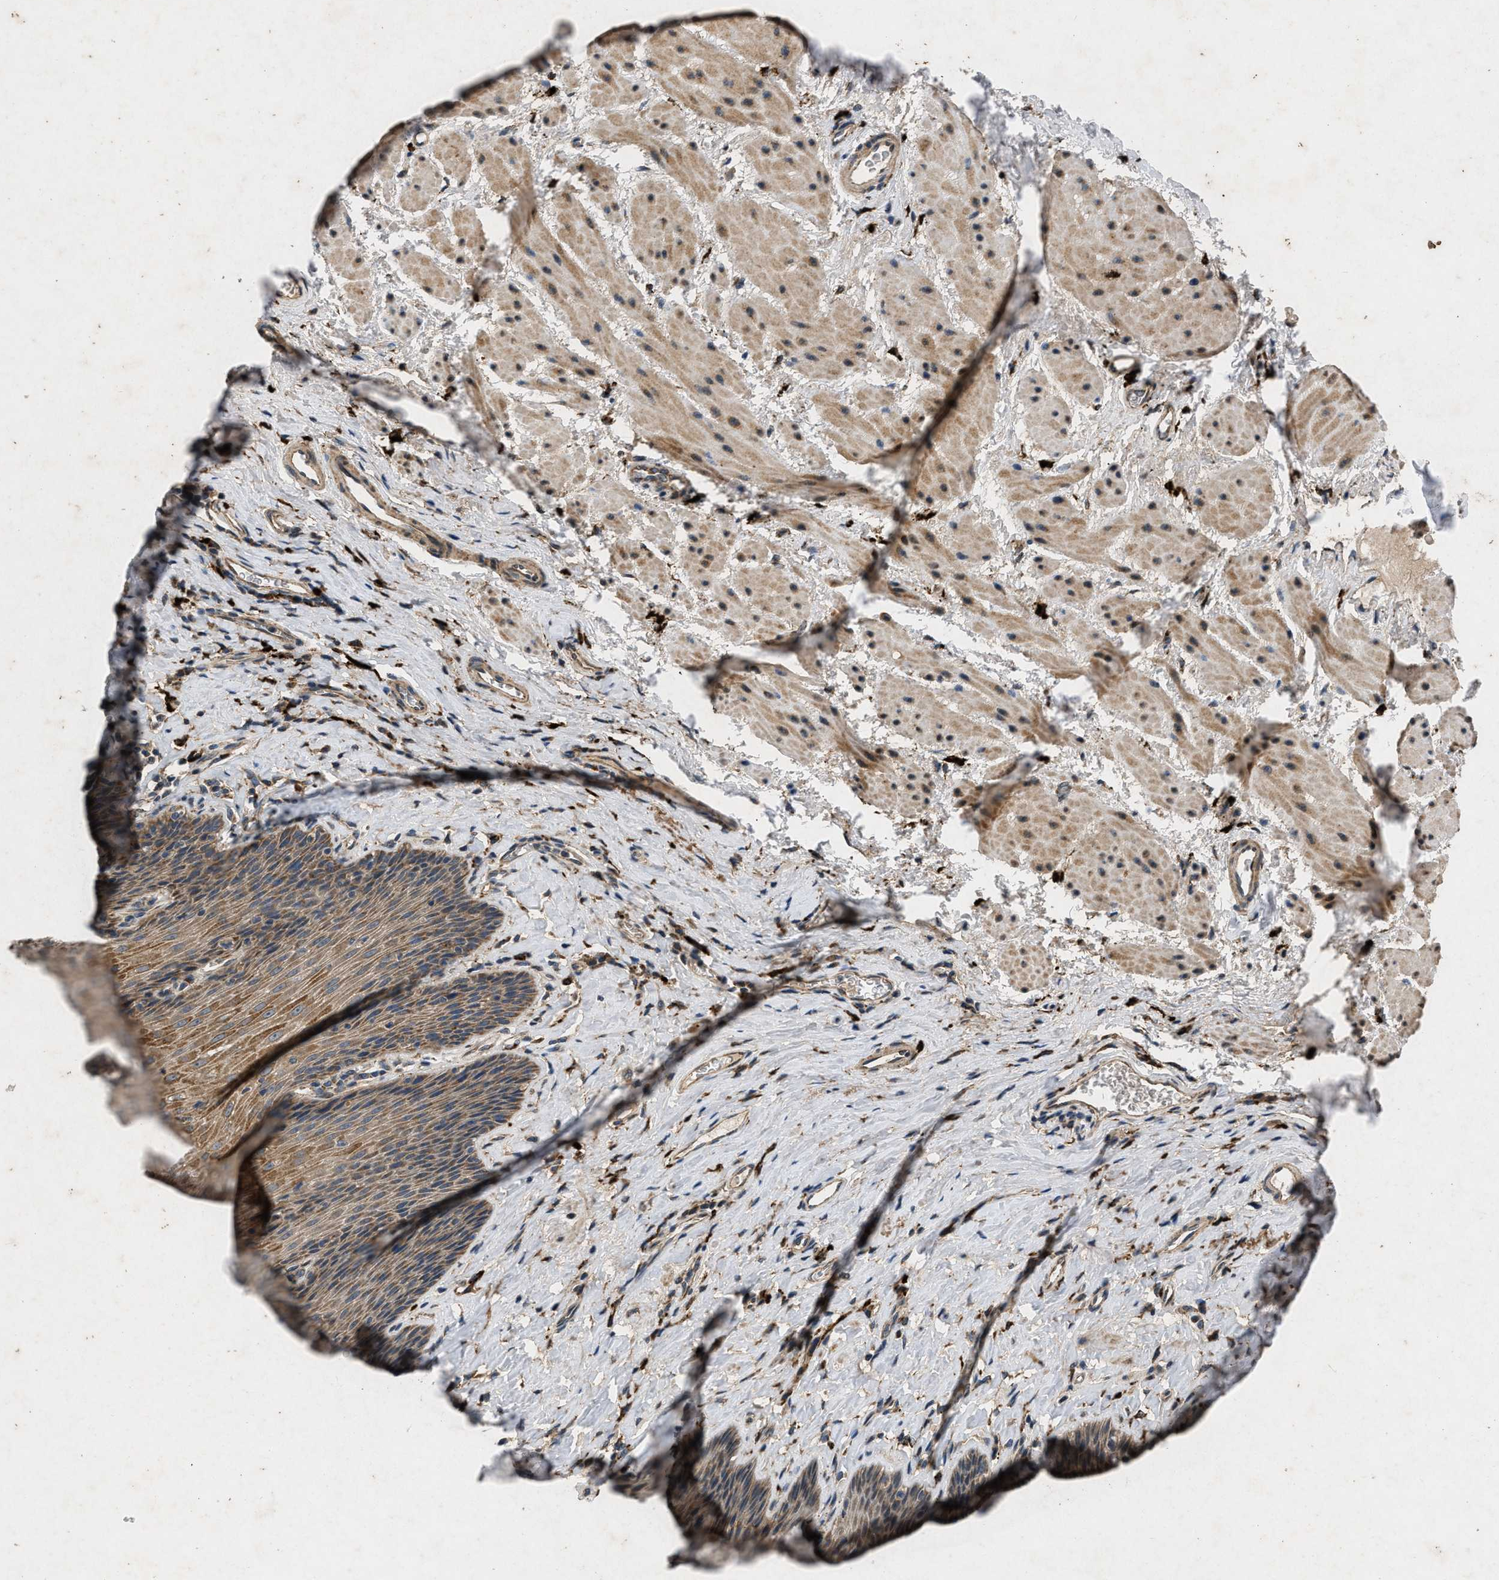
{"staining": {"intensity": "moderate", "quantity": ">75%", "location": "cytoplasmic/membranous"}, "tissue": "esophagus", "cell_type": "Squamous epithelial cells", "image_type": "normal", "snomed": [{"axis": "morphology", "description": "Normal tissue, NOS"}, {"axis": "topography", "description": "Esophagus"}], "caption": "Immunohistochemistry photomicrograph of normal esophagus stained for a protein (brown), which displays medium levels of moderate cytoplasmic/membranous positivity in about >75% of squamous epithelial cells.", "gene": "PRKG2", "patient": {"sex": "female", "age": 61}}